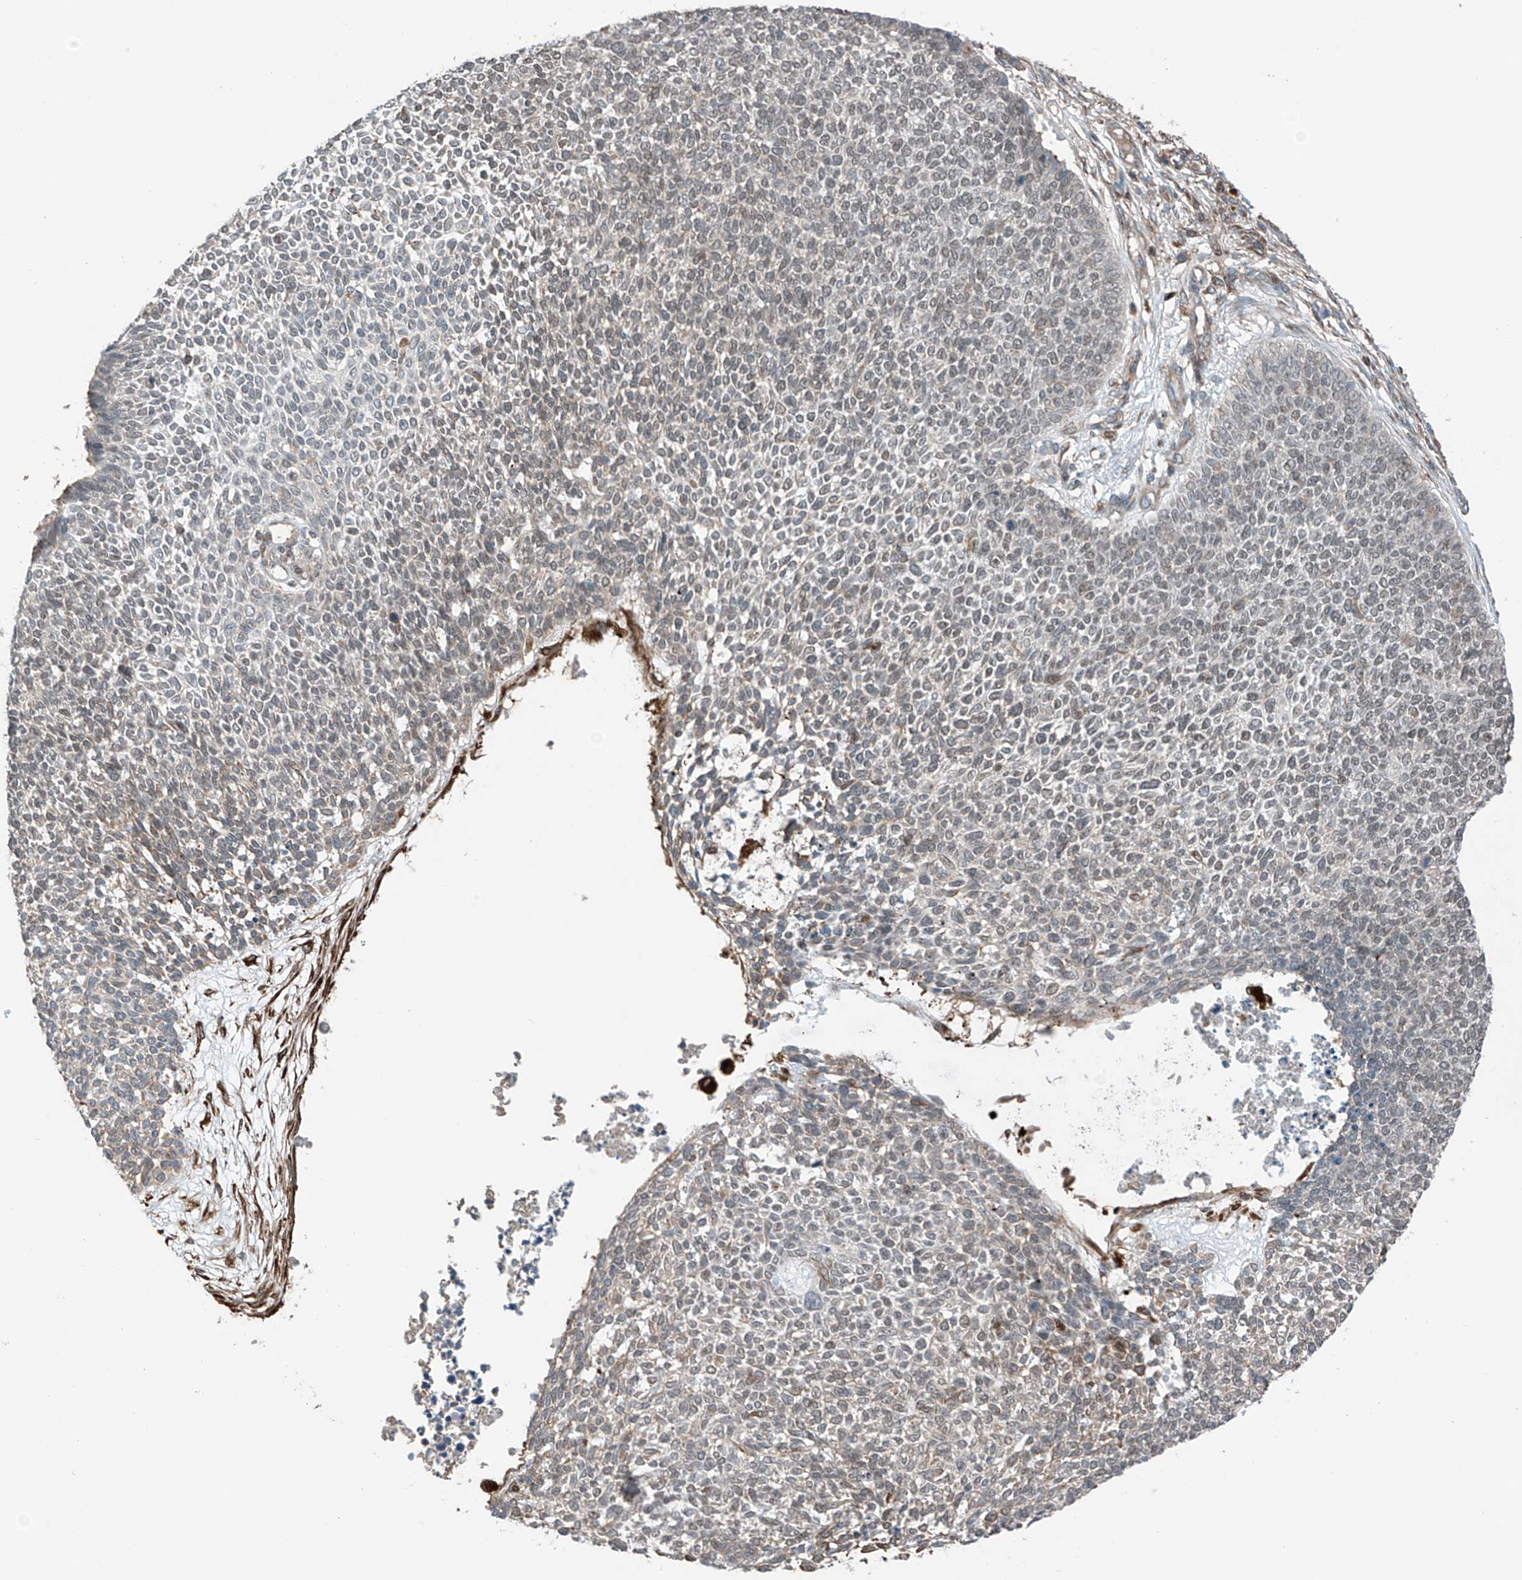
{"staining": {"intensity": "weak", "quantity": "25%-75%", "location": "nuclear"}, "tissue": "skin cancer", "cell_type": "Tumor cells", "image_type": "cancer", "snomed": [{"axis": "morphology", "description": "Basal cell carcinoma"}, {"axis": "topography", "description": "Skin"}], "caption": "An IHC histopathology image of neoplastic tissue is shown. Protein staining in brown highlights weak nuclear positivity in basal cell carcinoma (skin) within tumor cells. The staining was performed using DAB (3,3'-diaminobenzidine), with brown indicating positive protein expression. Nuclei are stained blue with hematoxylin.", "gene": "SAMD3", "patient": {"sex": "female", "age": 84}}